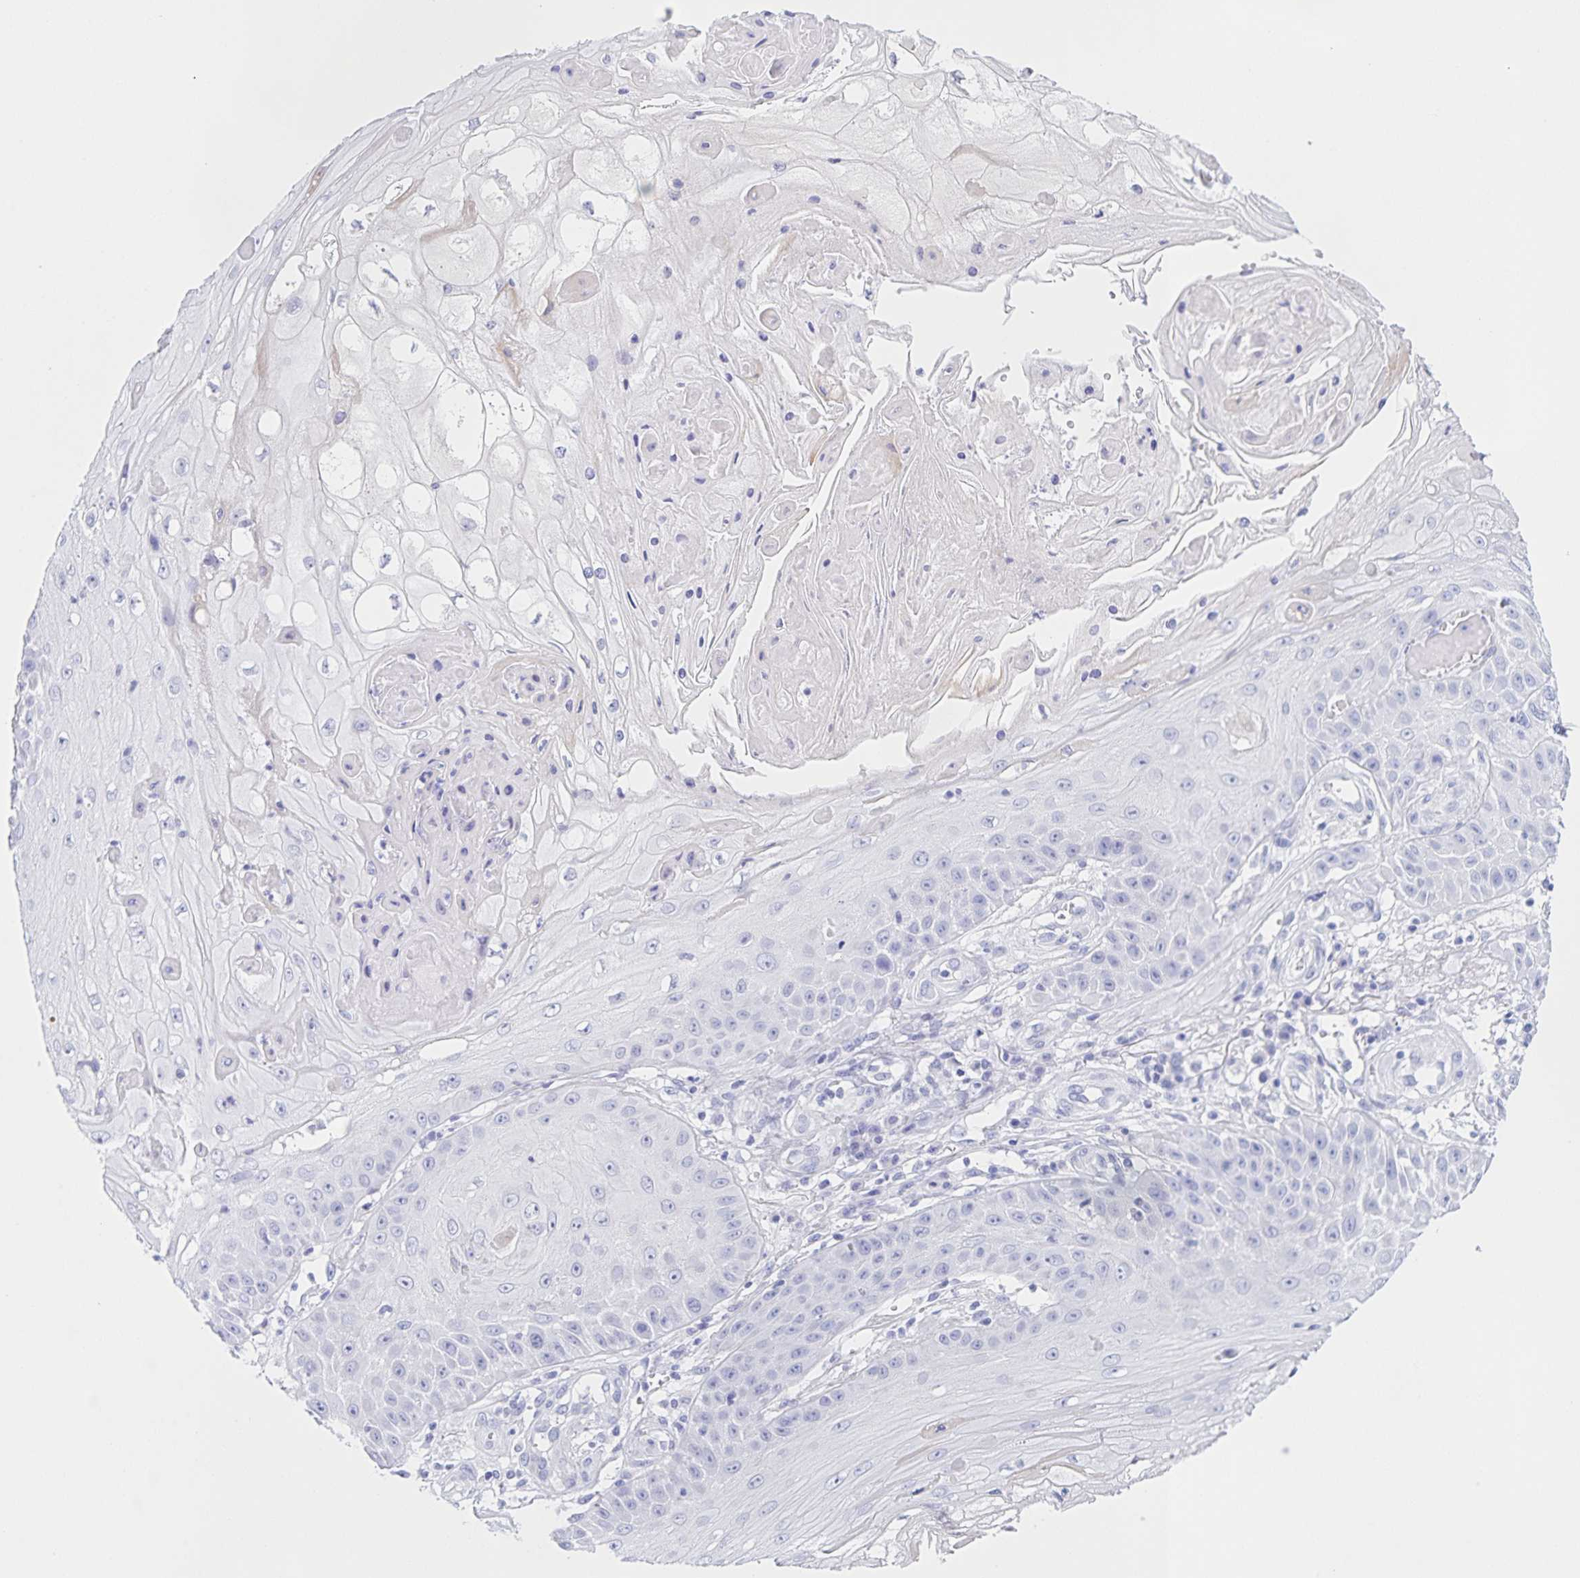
{"staining": {"intensity": "negative", "quantity": "none", "location": "none"}, "tissue": "skin cancer", "cell_type": "Tumor cells", "image_type": "cancer", "snomed": [{"axis": "morphology", "description": "Squamous cell carcinoma, NOS"}, {"axis": "topography", "description": "Skin"}], "caption": "DAB (3,3'-diaminobenzidine) immunohistochemical staining of skin cancer (squamous cell carcinoma) displays no significant expression in tumor cells.", "gene": "CATSPER4", "patient": {"sex": "male", "age": 70}}